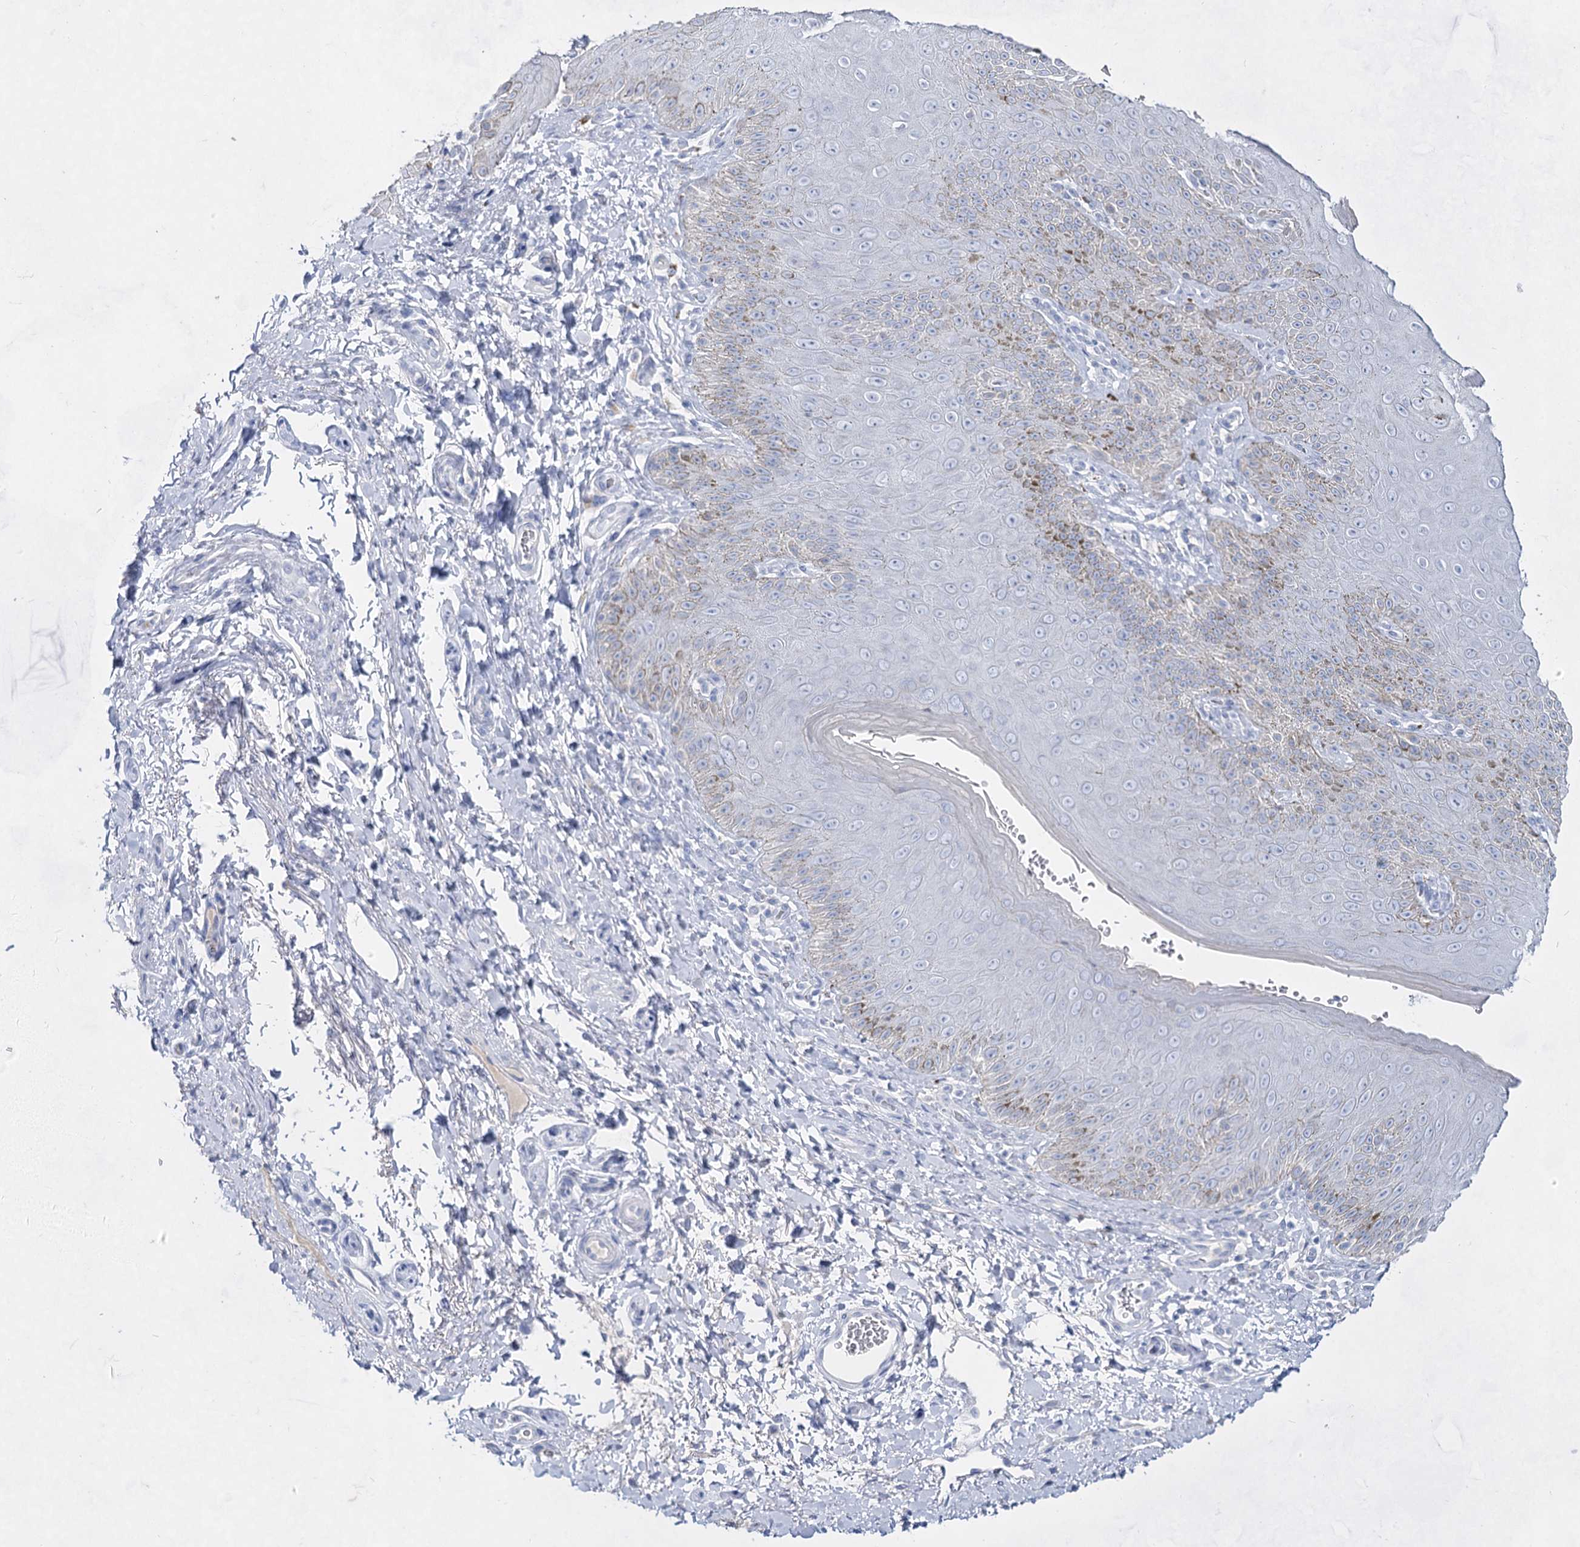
{"staining": {"intensity": "negative", "quantity": "none", "location": "none"}, "tissue": "skin", "cell_type": "Epidermal cells", "image_type": "normal", "snomed": [{"axis": "morphology", "description": "Normal tissue, NOS"}, {"axis": "topography", "description": "Anal"}], "caption": "The IHC micrograph has no significant expression in epidermal cells of skin.", "gene": "ACRV1", "patient": {"sex": "male", "age": 44}}